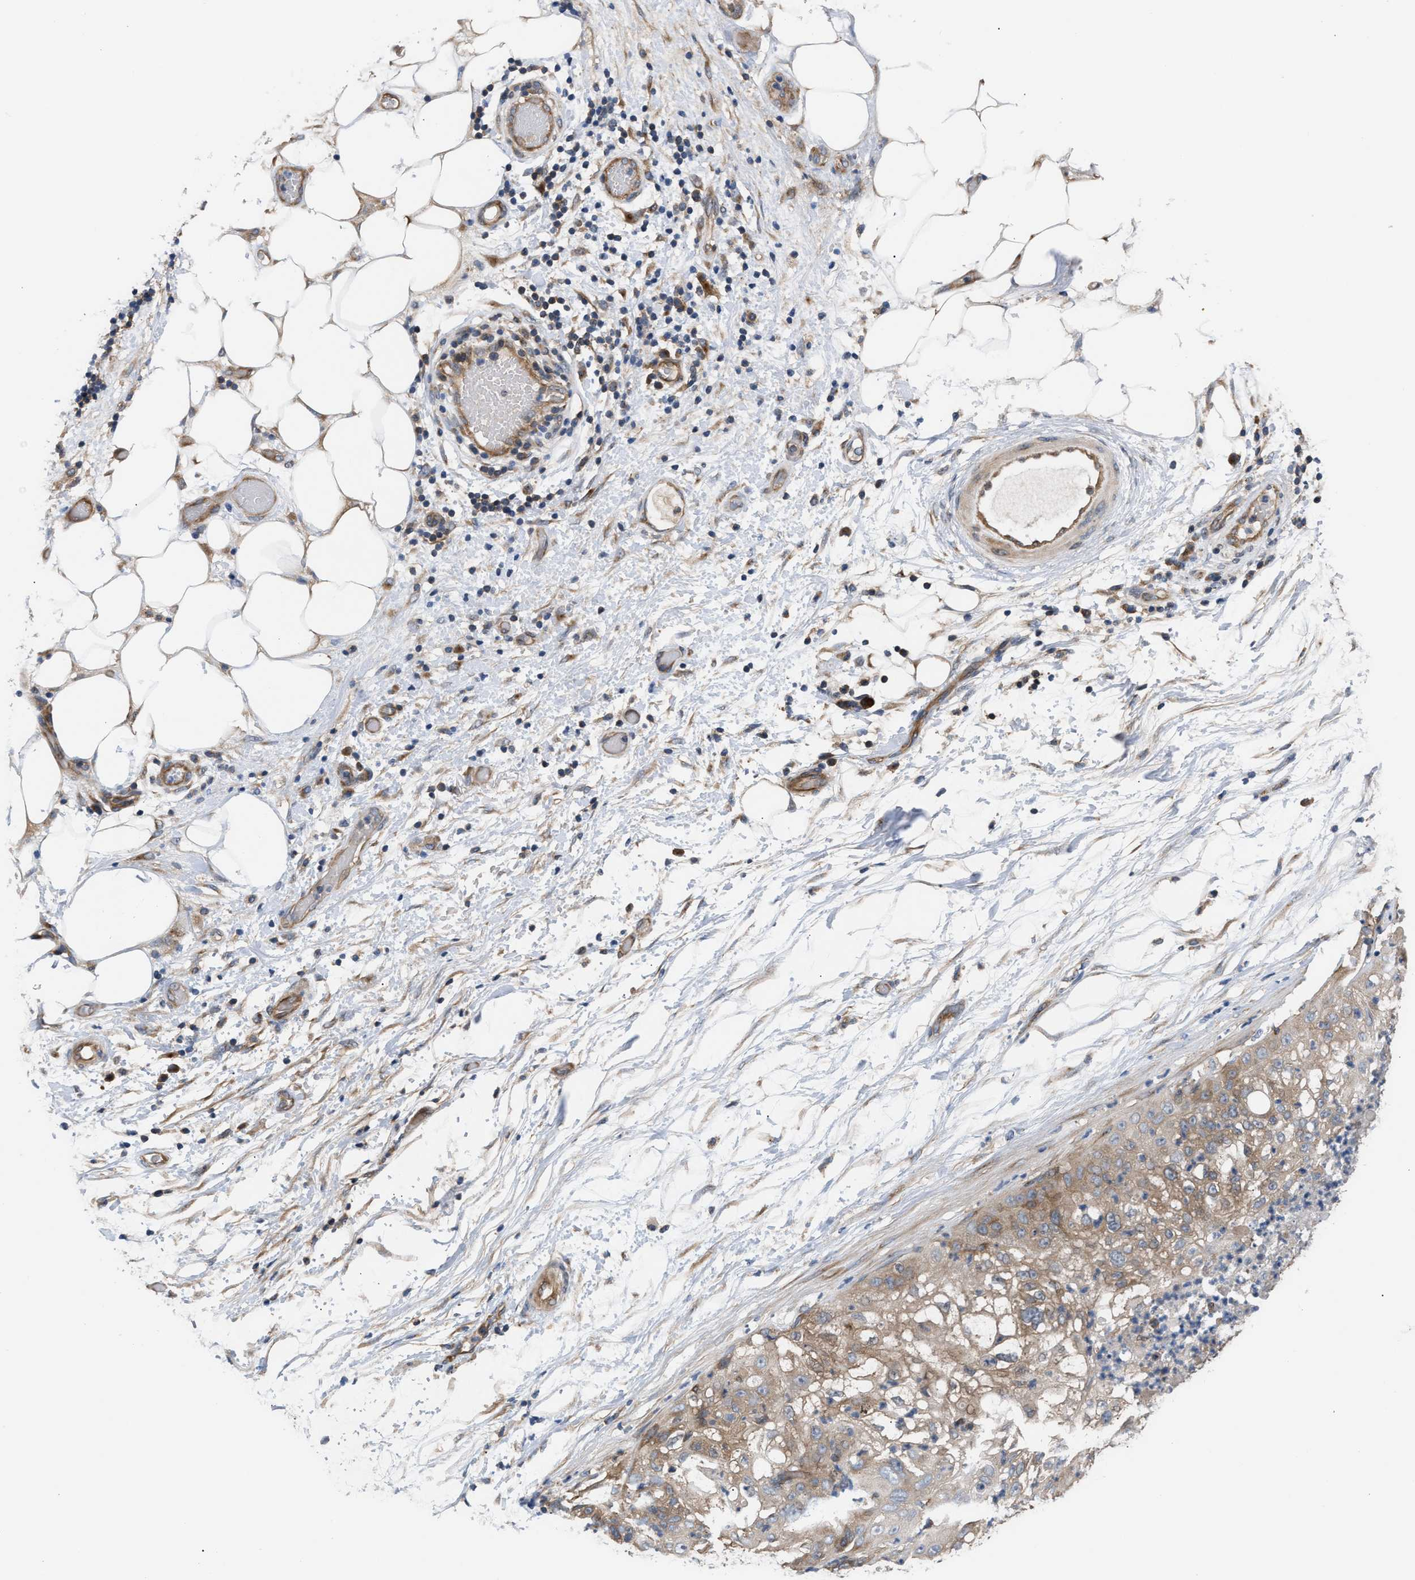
{"staining": {"intensity": "moderate", "quantity": ">75%", "location": "cytoplasmic/membranous"}, "tissue": "lung cancer", "cell_type": "Tumor cells", "image_type": "cancer", "snomed": [{"axis": "morphology", "description": "Inflammation, NOS"}, {"axis": "morphology", "description": "Squamous cell carcinoma, NOS"}, {"axis": "topography", "description": "Lymph node"}, {"axis": "topography", "description": "Soft tissue"}, {"axis": "topography", "description": "Lung"}], "caption": "About >75% of tumor cells in human lung cancer reveal moderate cytoplasmic/membranous protein staining as visualized by brown immunohistochemical staining.", "gene": "LAPTM4B", "patient": {"sex": "male", "age": 66}}